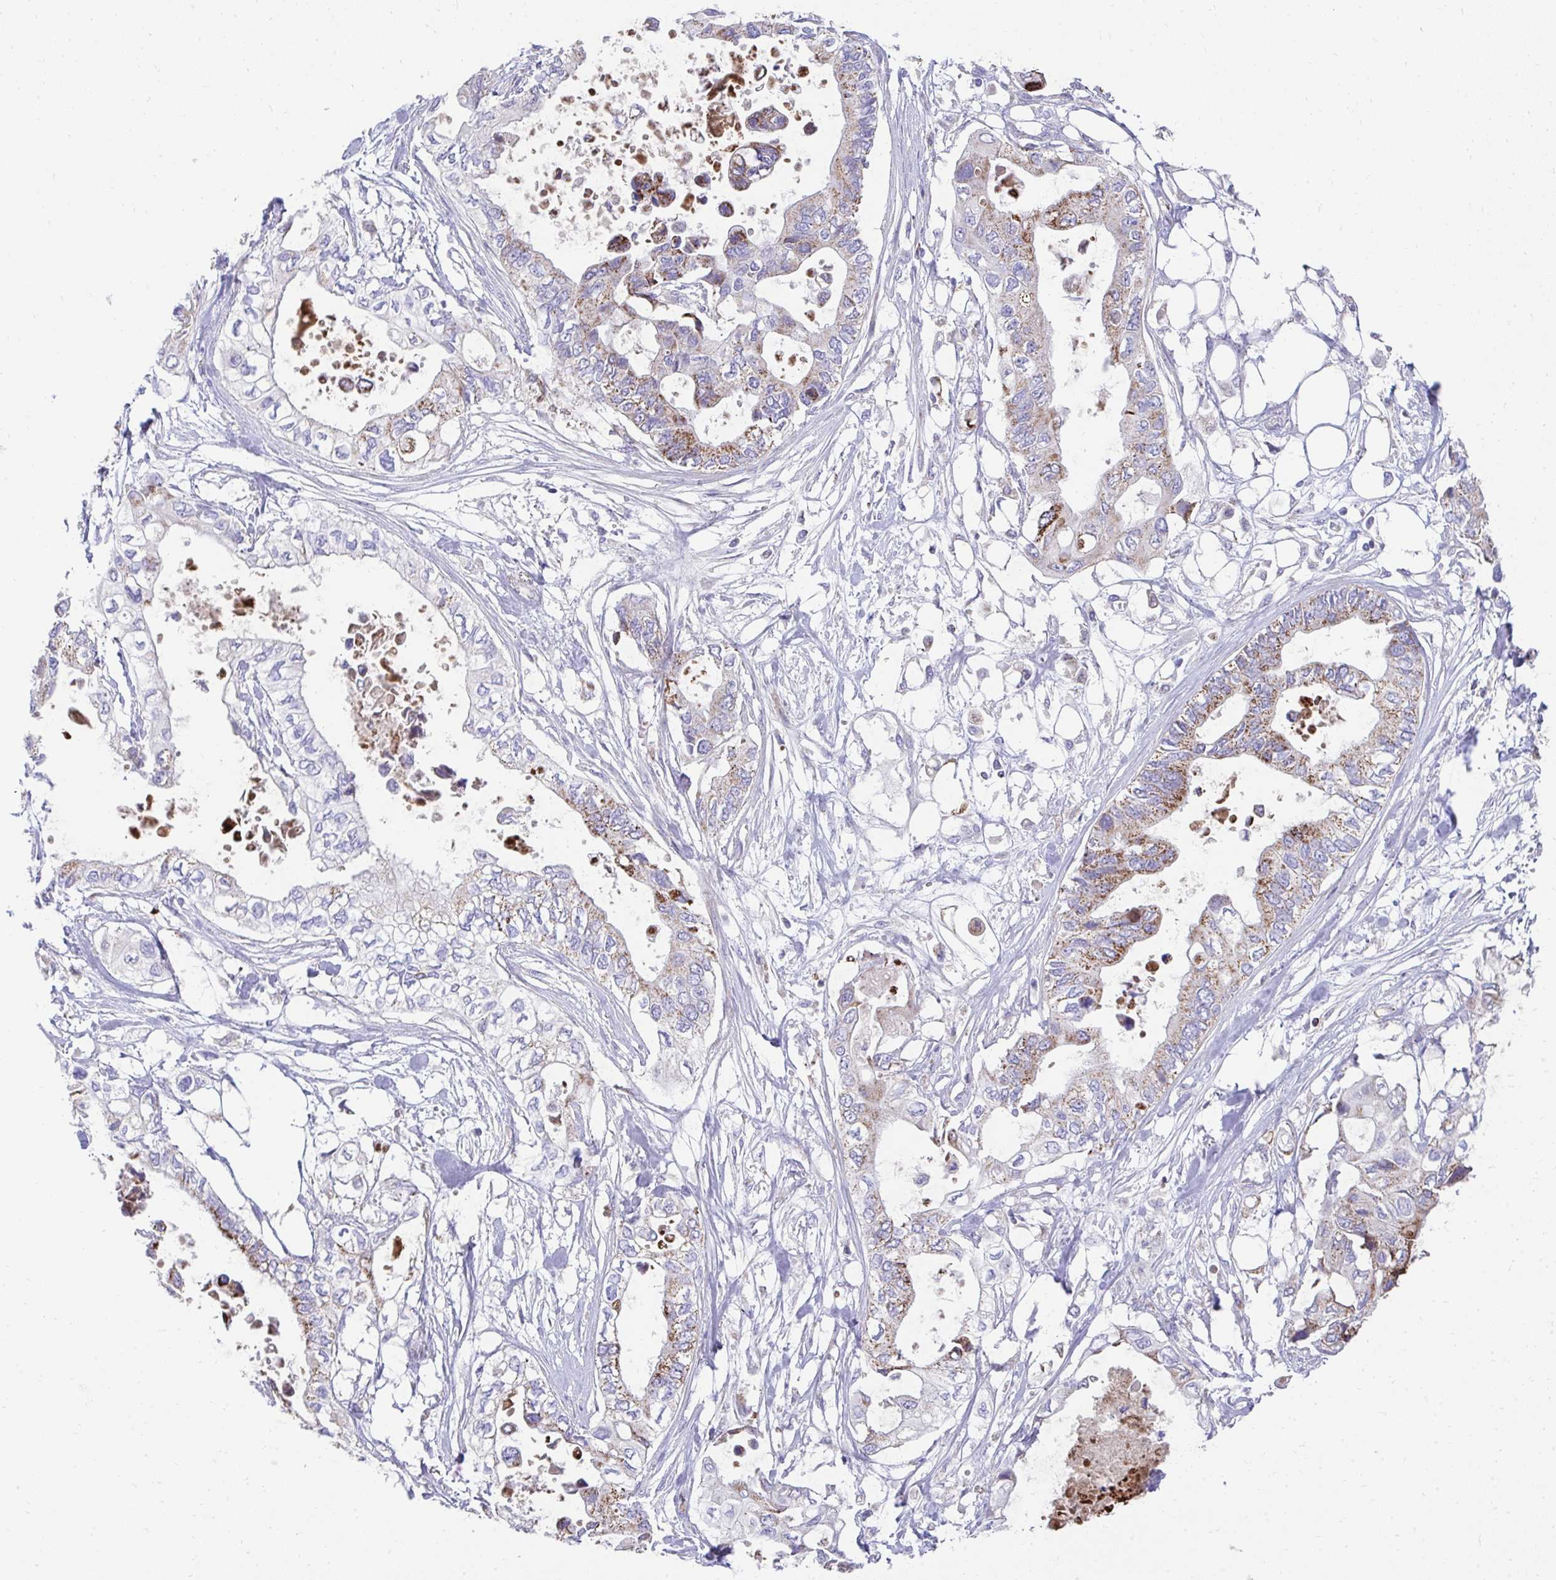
{"staining": {"intensity": "moderate", "quantity": "25%-75%", "location": "cytoplasmic/membranous"}, "tissue": "pancreatic cancer", "cell_type": "Tumor cells", "image_type": "cancer", "snomed": [{"axis": "morphology", "description": "Adenocarcinoma, NOS"}, {"axis": "topography", "description": "Pancreas"}], "caption": "Adenocarcinoma (pancreatic) tissue displays moderate cytoplasmic/membranous staining in approximately 25%-75% of tumor cells, visualized by immunohistochemistry.", "gene": "PRRG3", "patient": {"sex": "female", "age": 63}}